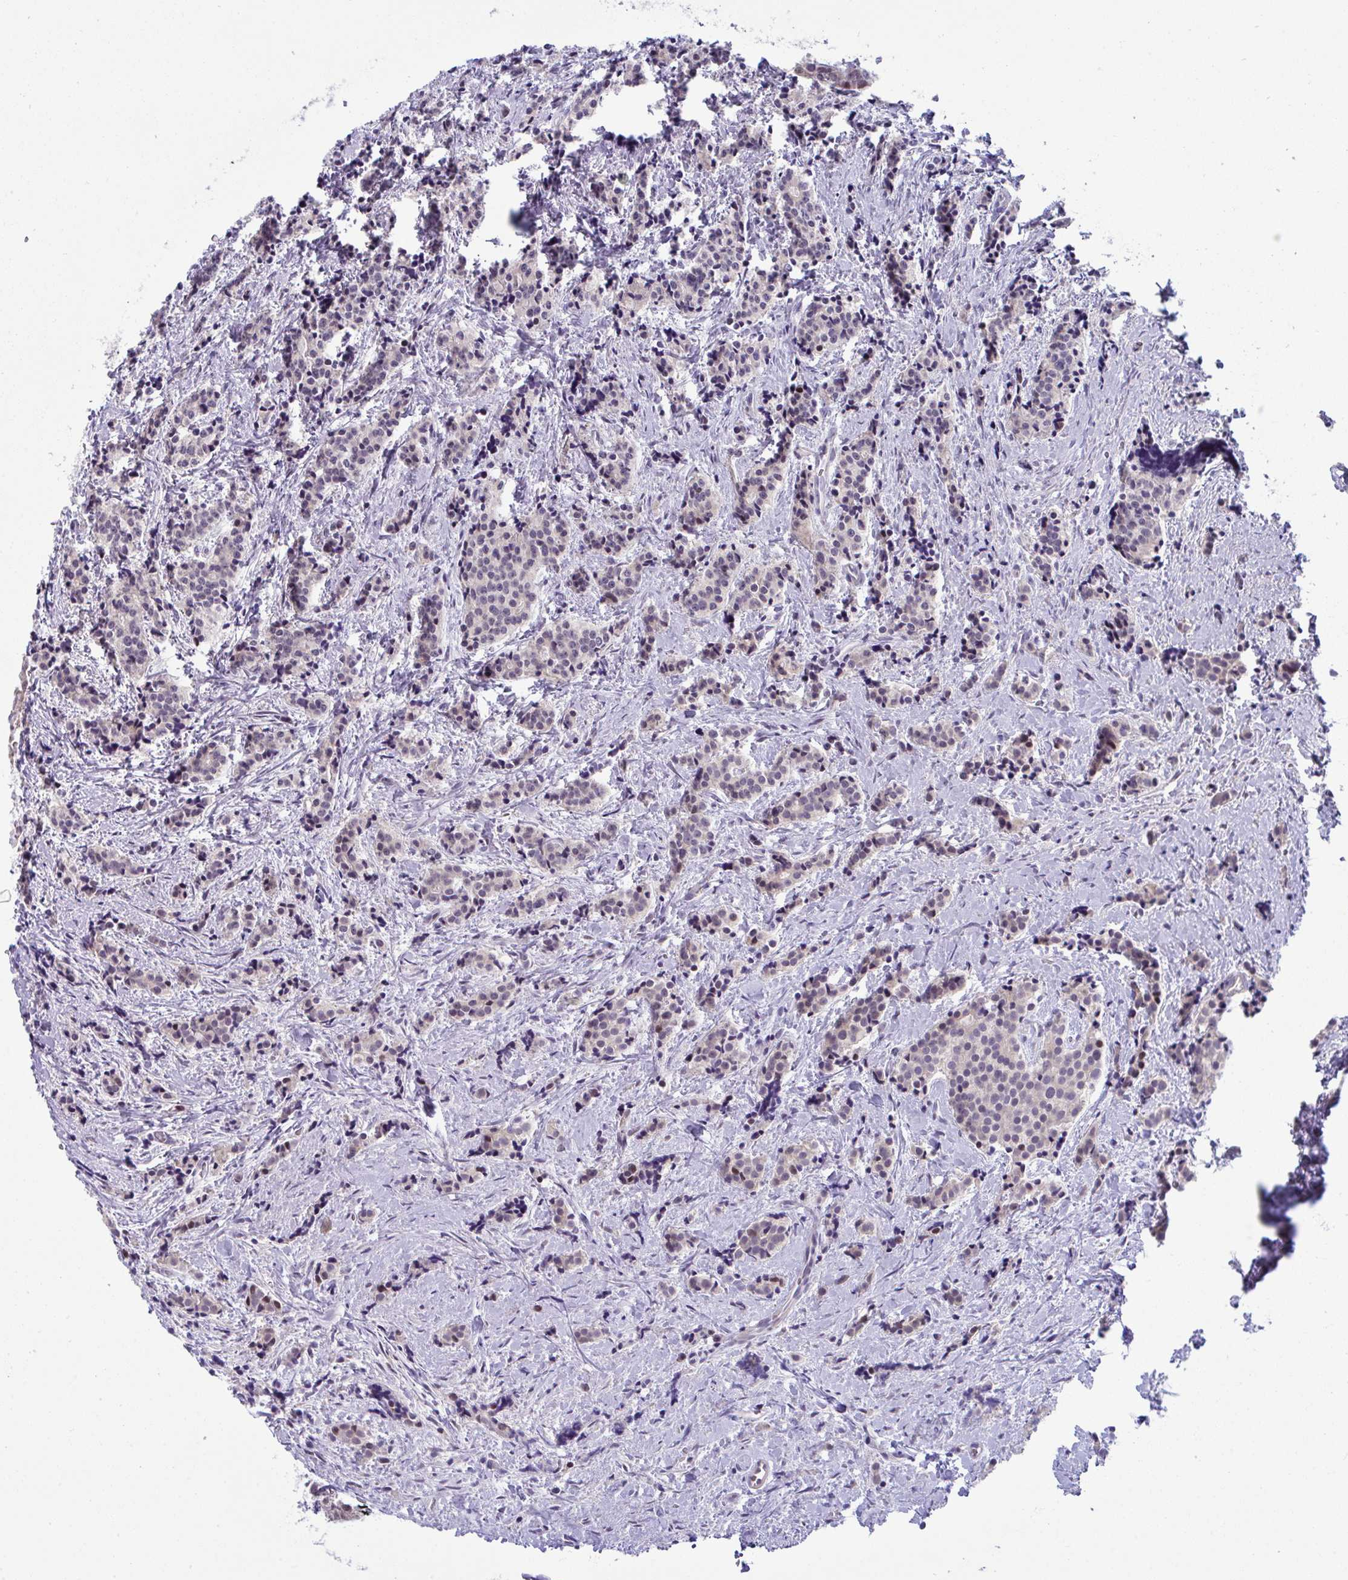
{"staining": {"intensity": "weak", "quantity": "<25%", "location": "cytoplasmic/membranous"}, "tissue": "carcinoid", "cell_type": "Tumor cells", "image_type": "cancer", "snomed": [{"axis": "morphology", "description": "Carcinoid, malignant, NOS"}, {"axis": "topography", "description": "Small intestine"}], "caption": "Image shows no protein expression in tumor cells of carcinoid tissue.", "gene": "USP35", "patient": {"sex": "female", "age": 73}}